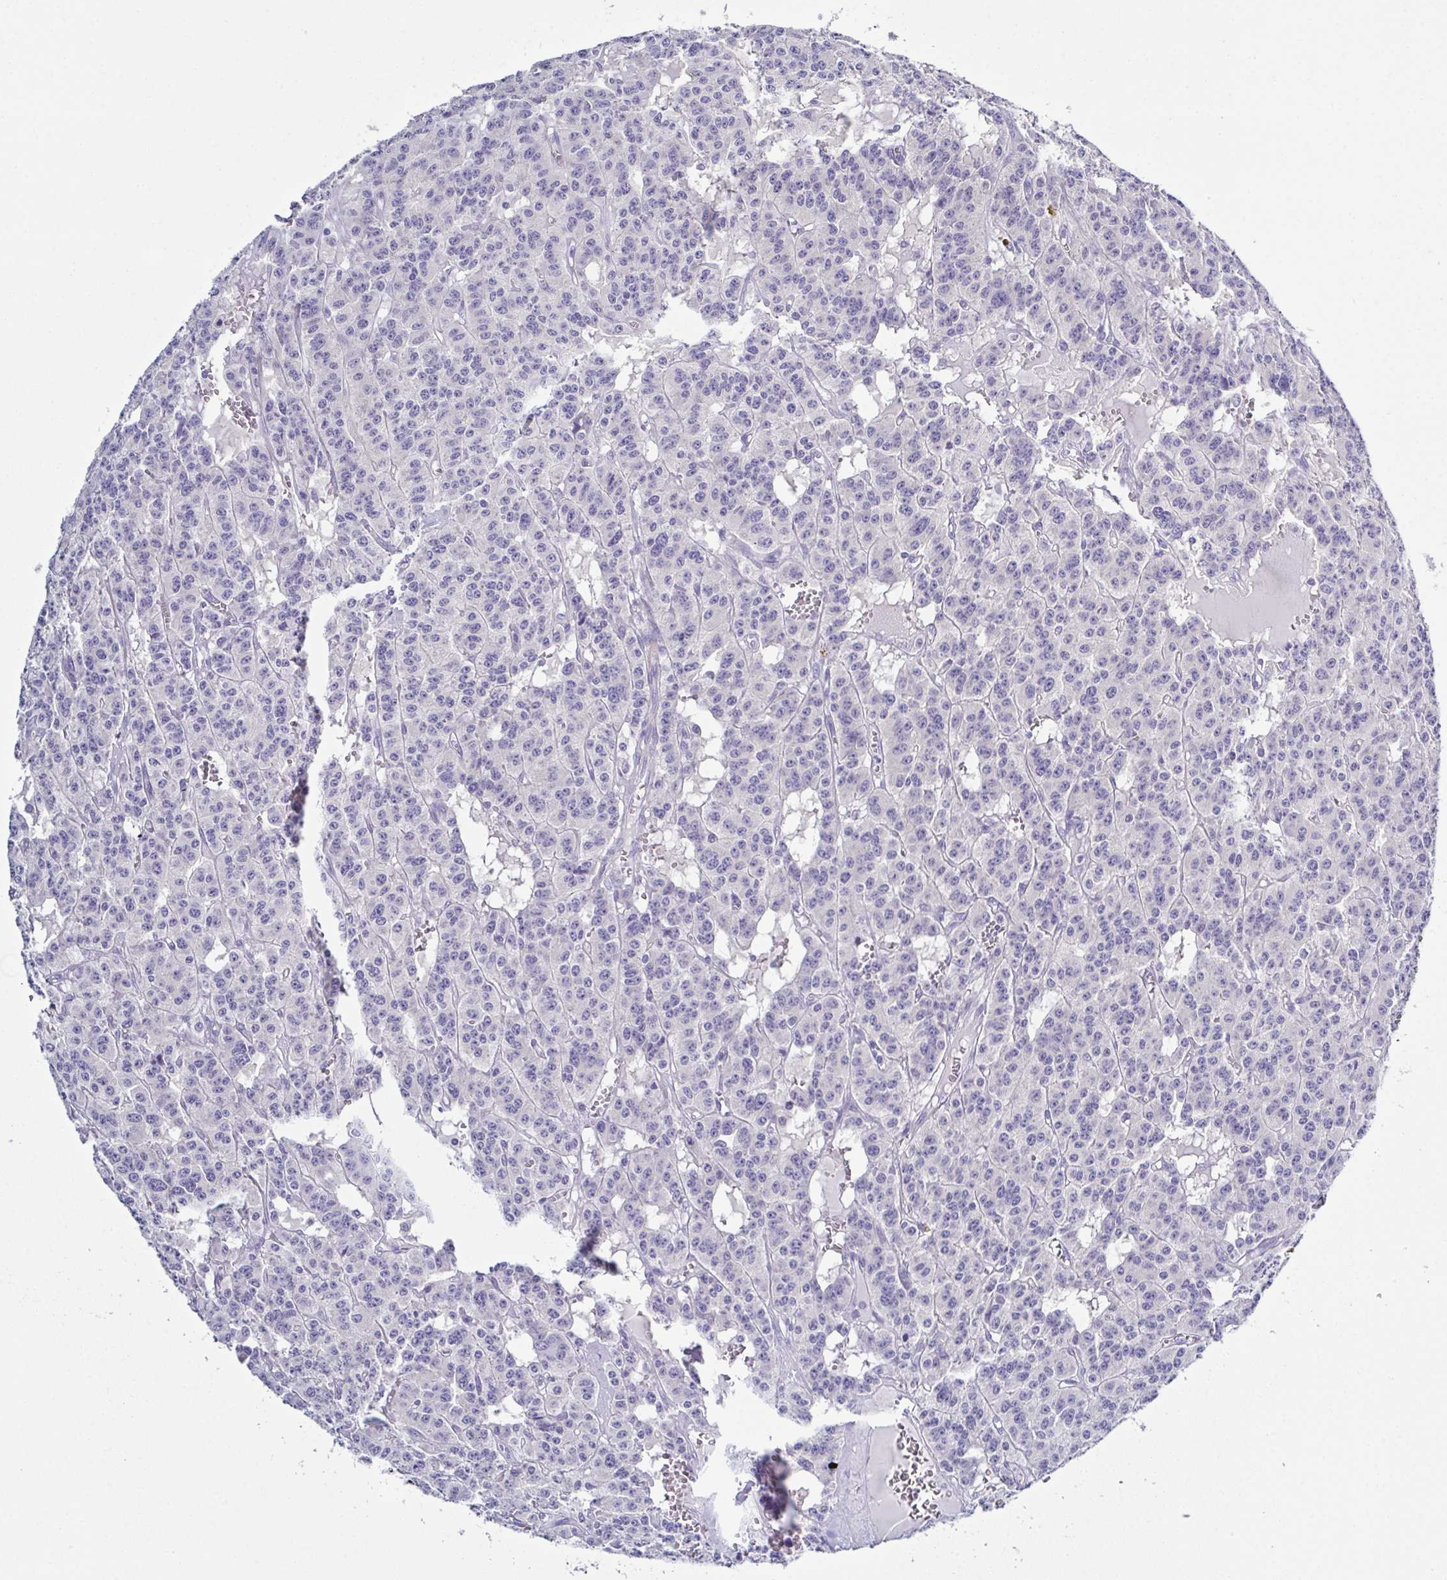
{"staining": {"intensity": "negative", "quantity": "none", "location": "none"}, "tissue": "carcinoid", "cell_type": "Tumor cells", "image_type": "cancer", "snomed": [{"axis": "morphology", "description": "Carcinoid, malignant, NOS"}, {"axis": "topography", "description": "Lung"}], "caption": "High power microscopy micrograph of an IHC histopathology image of carcinoid, revealing no significant positivity in tumor cells. (Brightfield microscopy of DAB (3,3'-diaminobenzidine) immunohistochemistry at high magnification).", "gene": "CFAP97D1", "patient": {"sex": "female", "age": 71}}